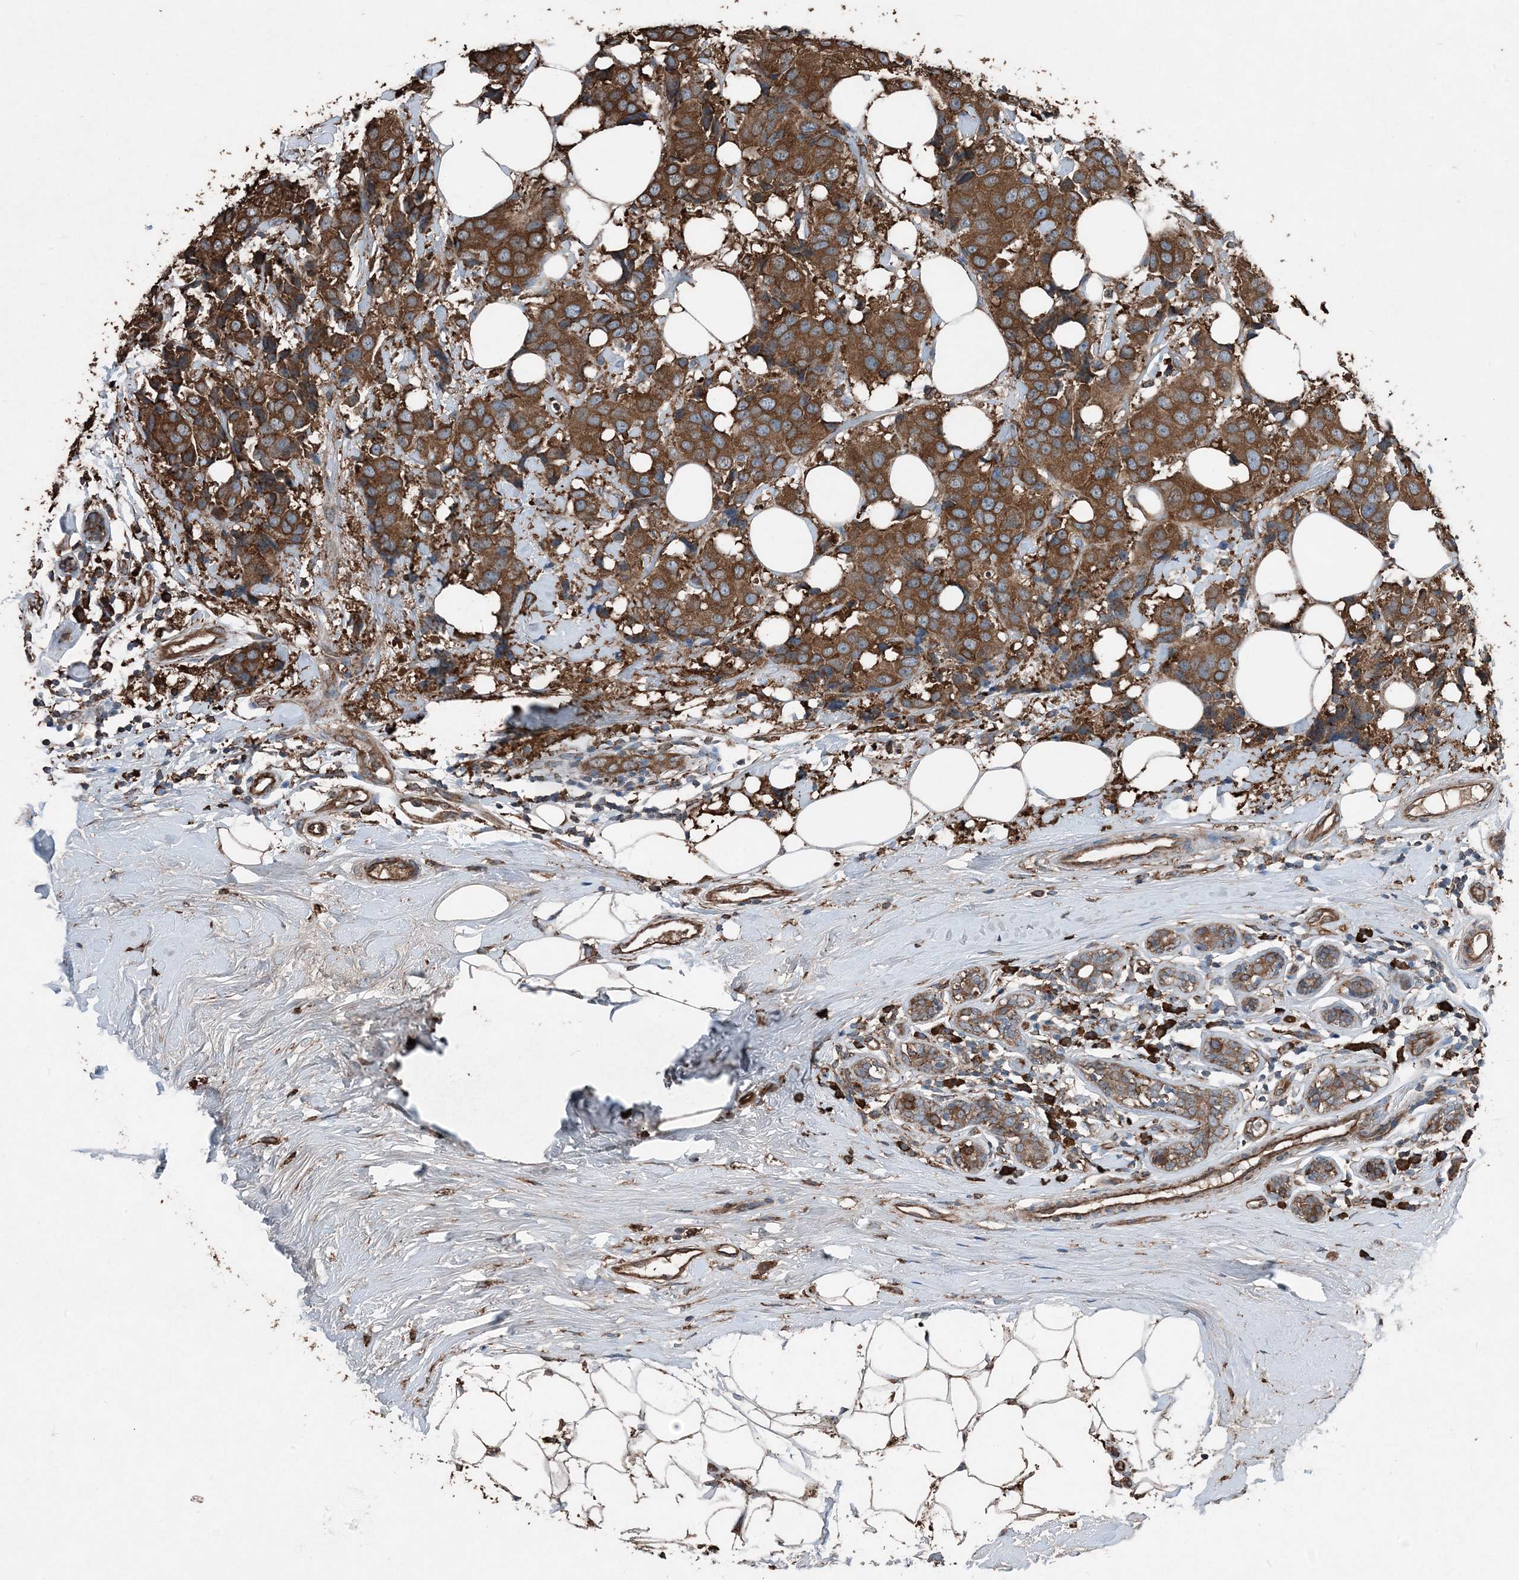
{"staining": {"intensity": "strong", "quantity": ">75%", "location": "cytoplasmic/membranous"}, "tissue": "breast cancer", "cell_type": "Tumor cells", "image_type": "cancer", "snomed": [{"axis": "morphology", "description": "Normal tissue, NOS"}, {"axis": "morphology", "description": "Duct carcinoma"}, {"axis": "topography", "description": "Breast"}], "caption": "A brown stain shows strong cytoplasmic/membranous staining of a protein in human breast cancer tumor cells.", "gene": "PDIA6", "patient": {"sex": "female", "age": 39}}